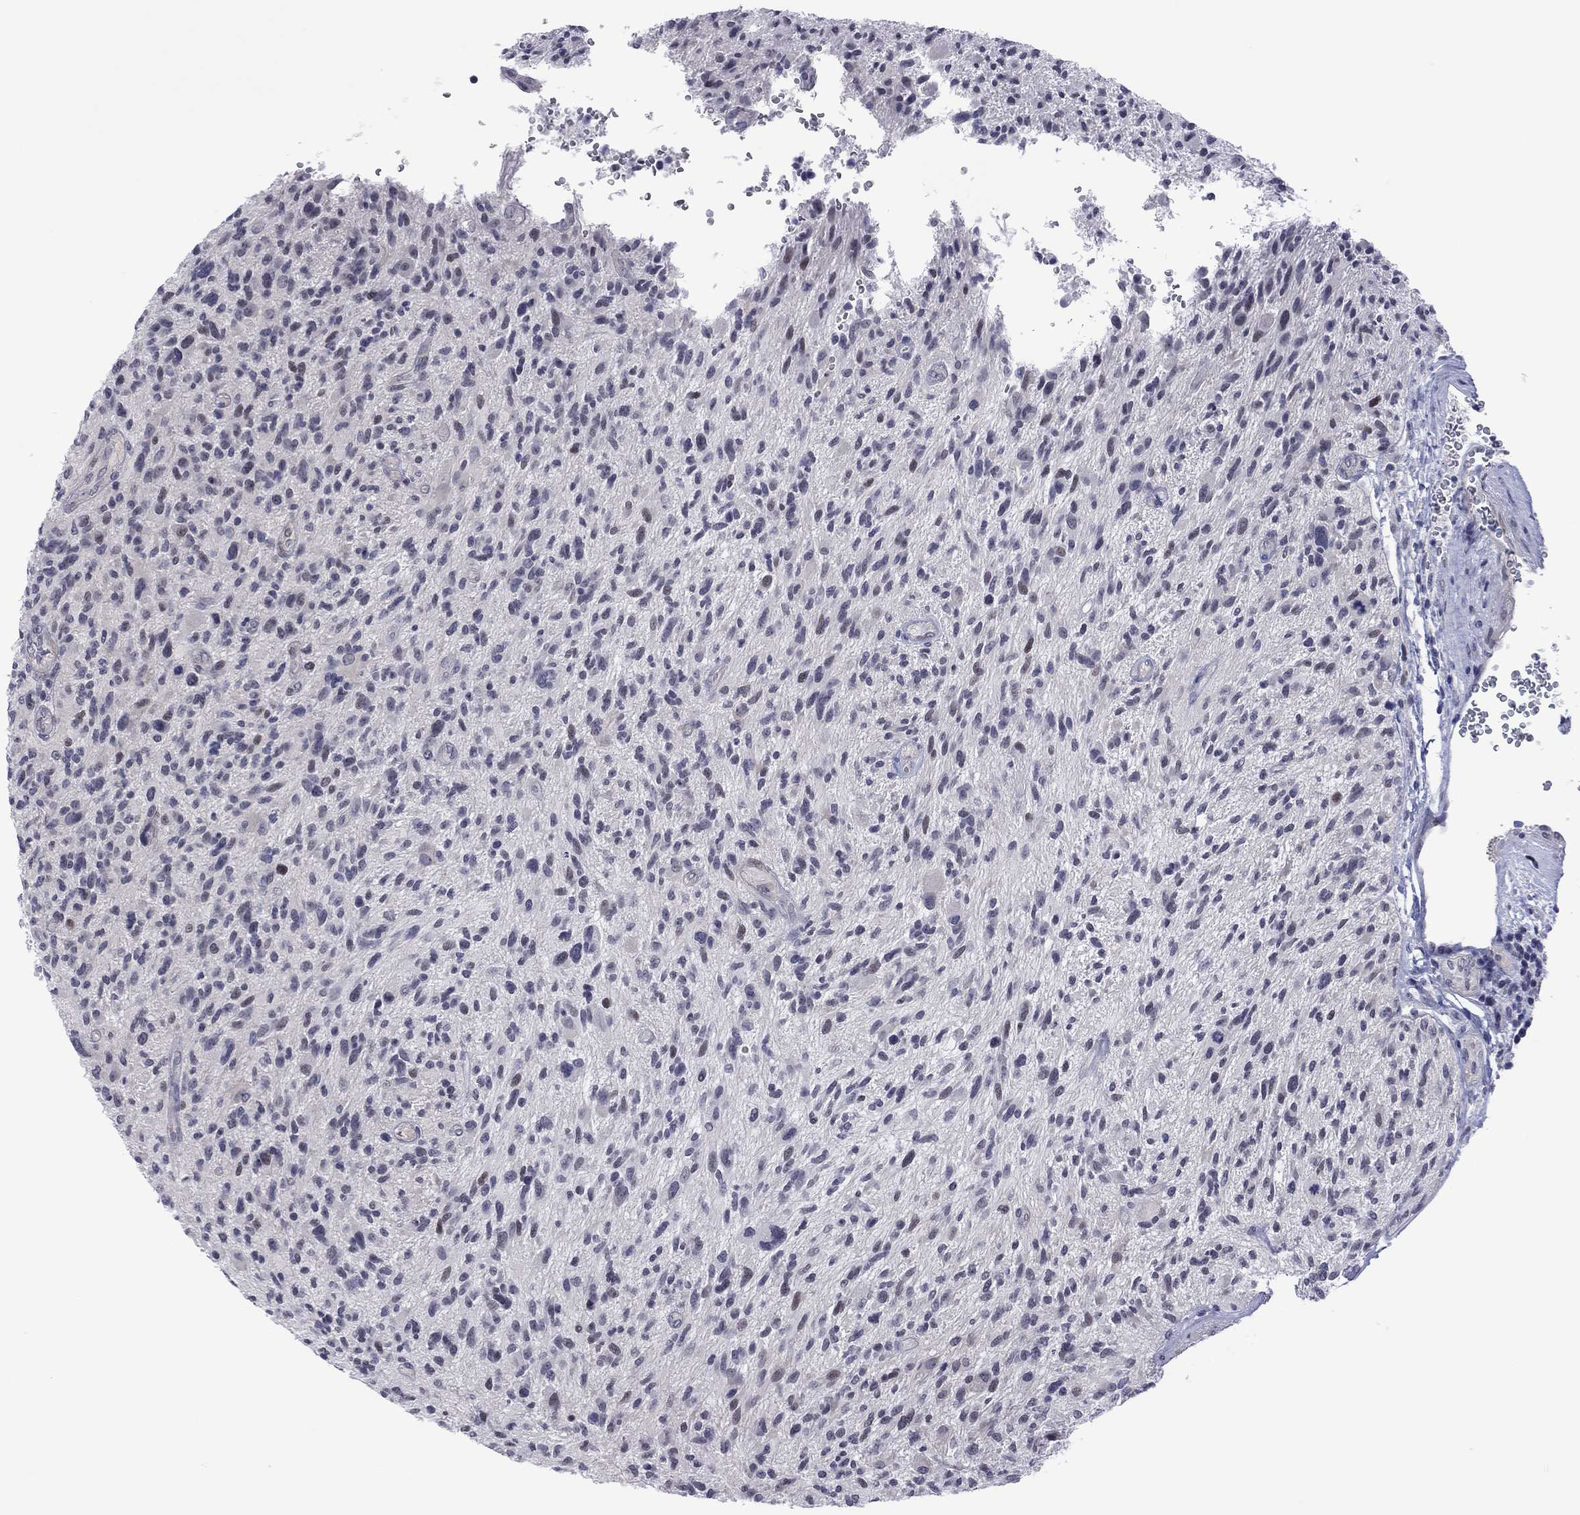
{"staining": {"intensity": "negative", "quantity": "none", "location": "none"}, "tissue": "glioma", "cell_type": "Tumor cells", "image_type": "cancer", "snomed": [{"axis": "morphology", "description": "Glioma, malignant, High grade"}, {"axis": "topography", "description": "Brain"}], "caption": "An image of human glioma is negative for staining in tumor cells.", "gene": "POU5F2", "patient": {"sex": "male", "age": 47}}